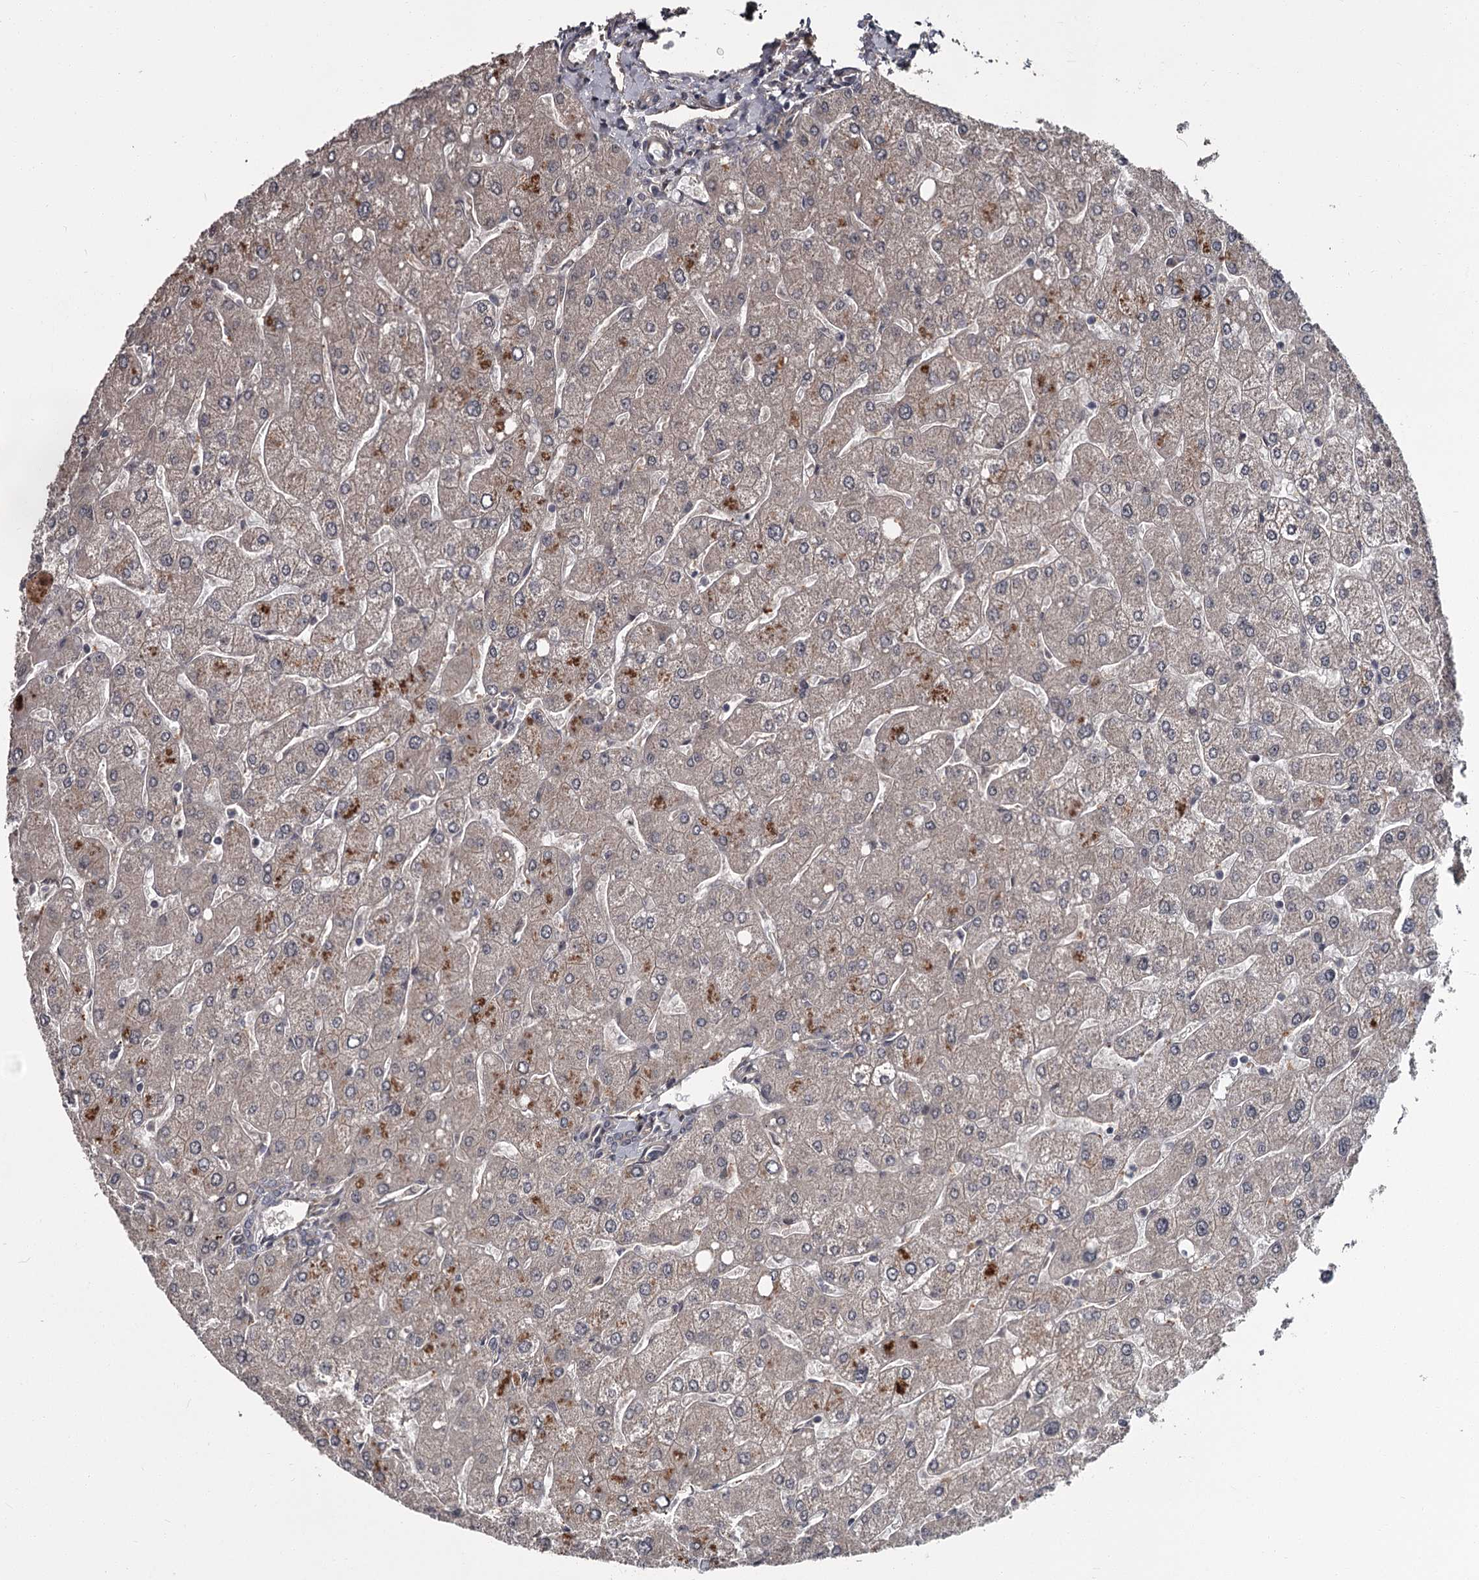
{"staining": {"intensity": "negative", "quantity": "none", "location": "none"}, "tissue": "liver", "cell_type": "Cholangiocytes", "image_type": "normal", "snomed": [{"axis": "morphology", "description": "Normal tissue, NOS"}, {"axis": "topography", "description": "Liver"}], "caption": "DAB (3,3'-diaminobenzidine) immunohistochemical staining of benign liver displays no significant expression in cholangiocytes. (DAB immunohistochemistry visualized using brightfield microscopy, high magnification).", "gene": "CDC42EP2", "patient": {"sex": "male", "age": 55}}